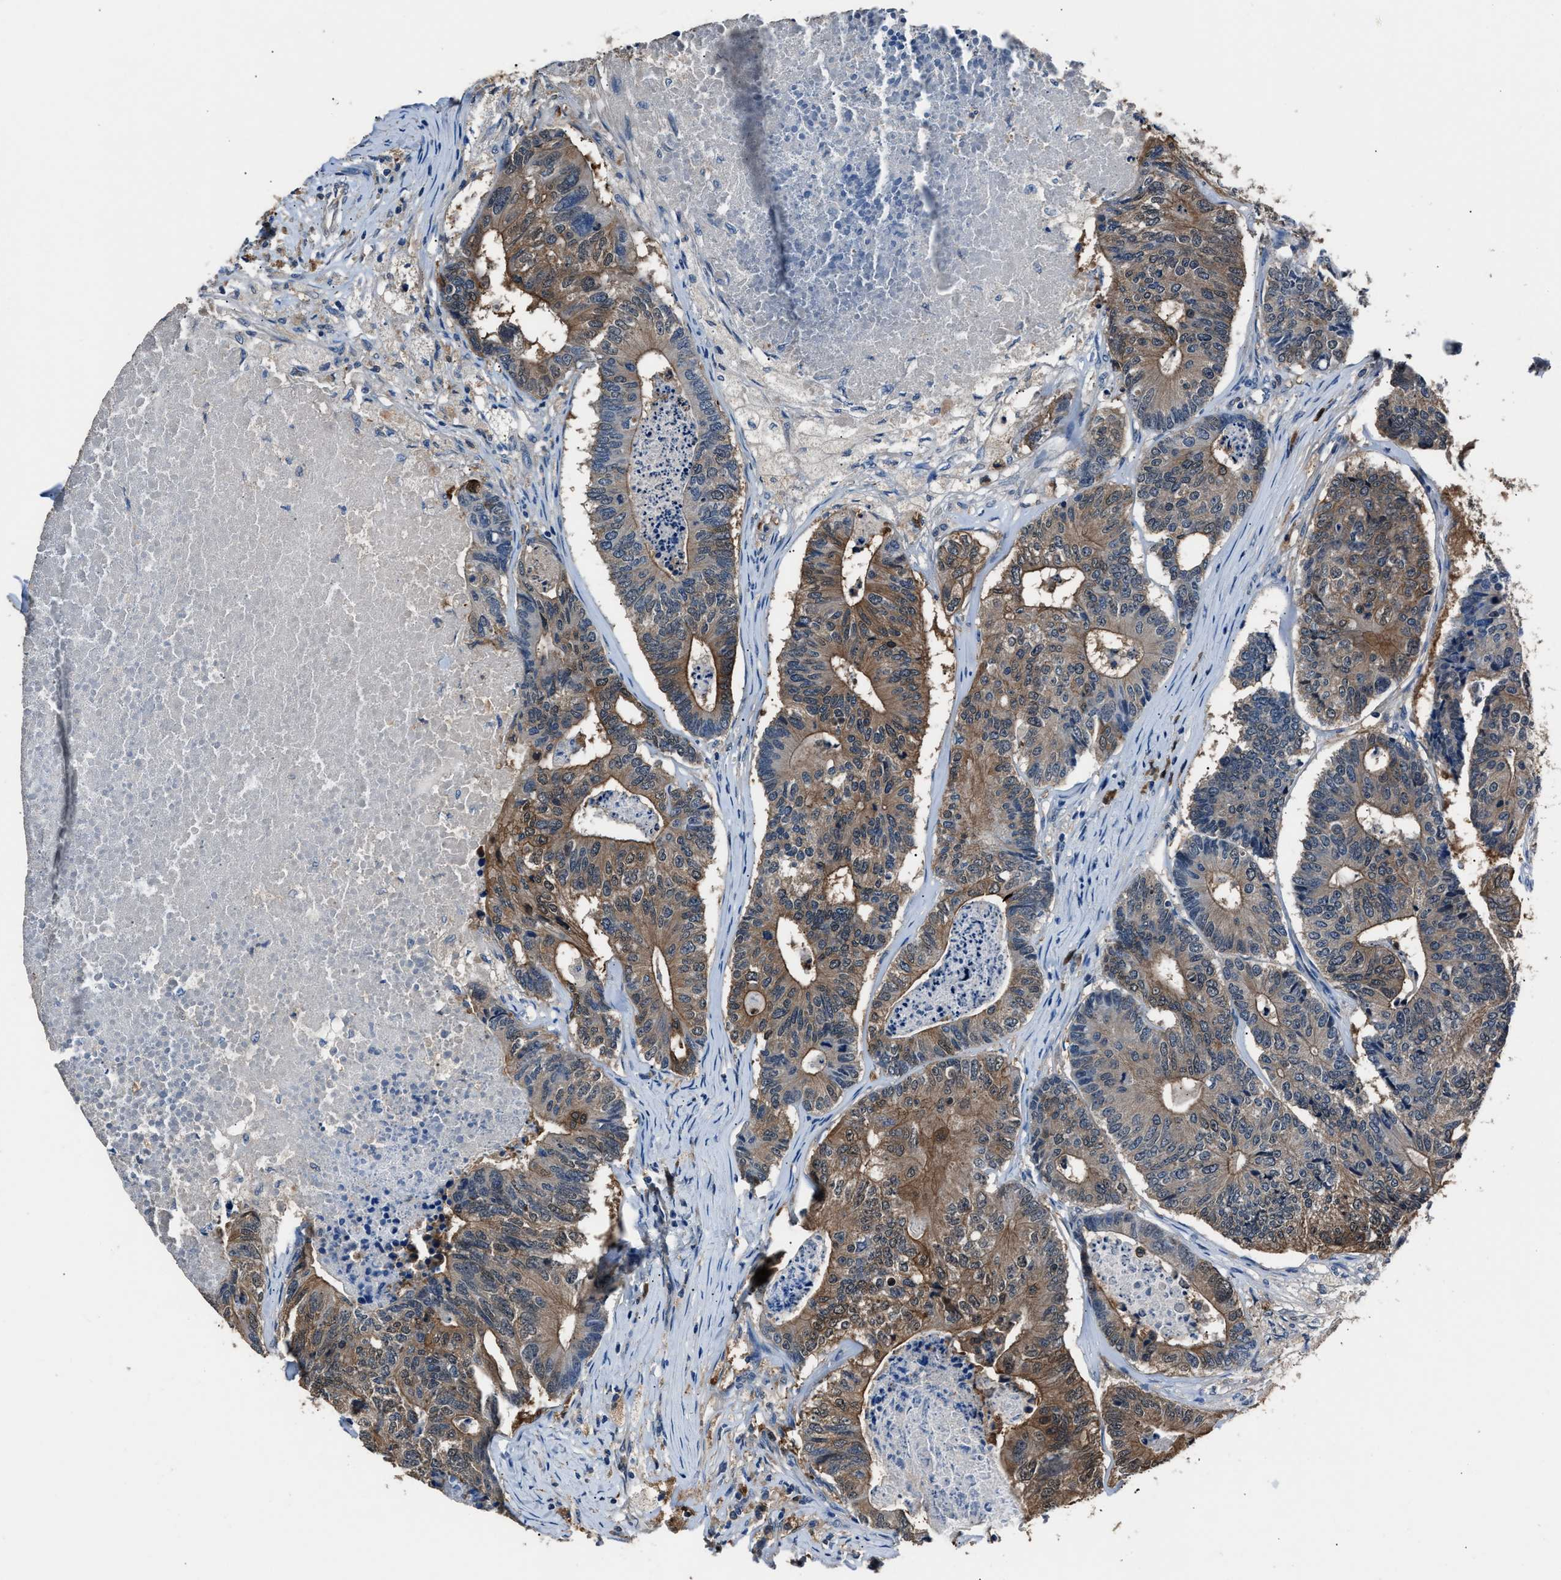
{"staining": {"intensity": "moderate", "quantity": ">75%", "location": "cytoplasmic/membranous"}, "tissue": "colorectal cancer", "cell_type": "Tumor cells", "image_type": "cancer", "snomed": [{"axis": "morphology", "description": "Adenocarcinoma, NOS"}, {"axis": "topography", "description": "Colon"}], "caption": "Human colorectal cancer stained with a brown dye demonstrates moderate cytoplasmic/membranous positive staining in about >75% of tumor cells.", "gene": "GSTP1", "patient": {"sex": "female", "age": 67}}